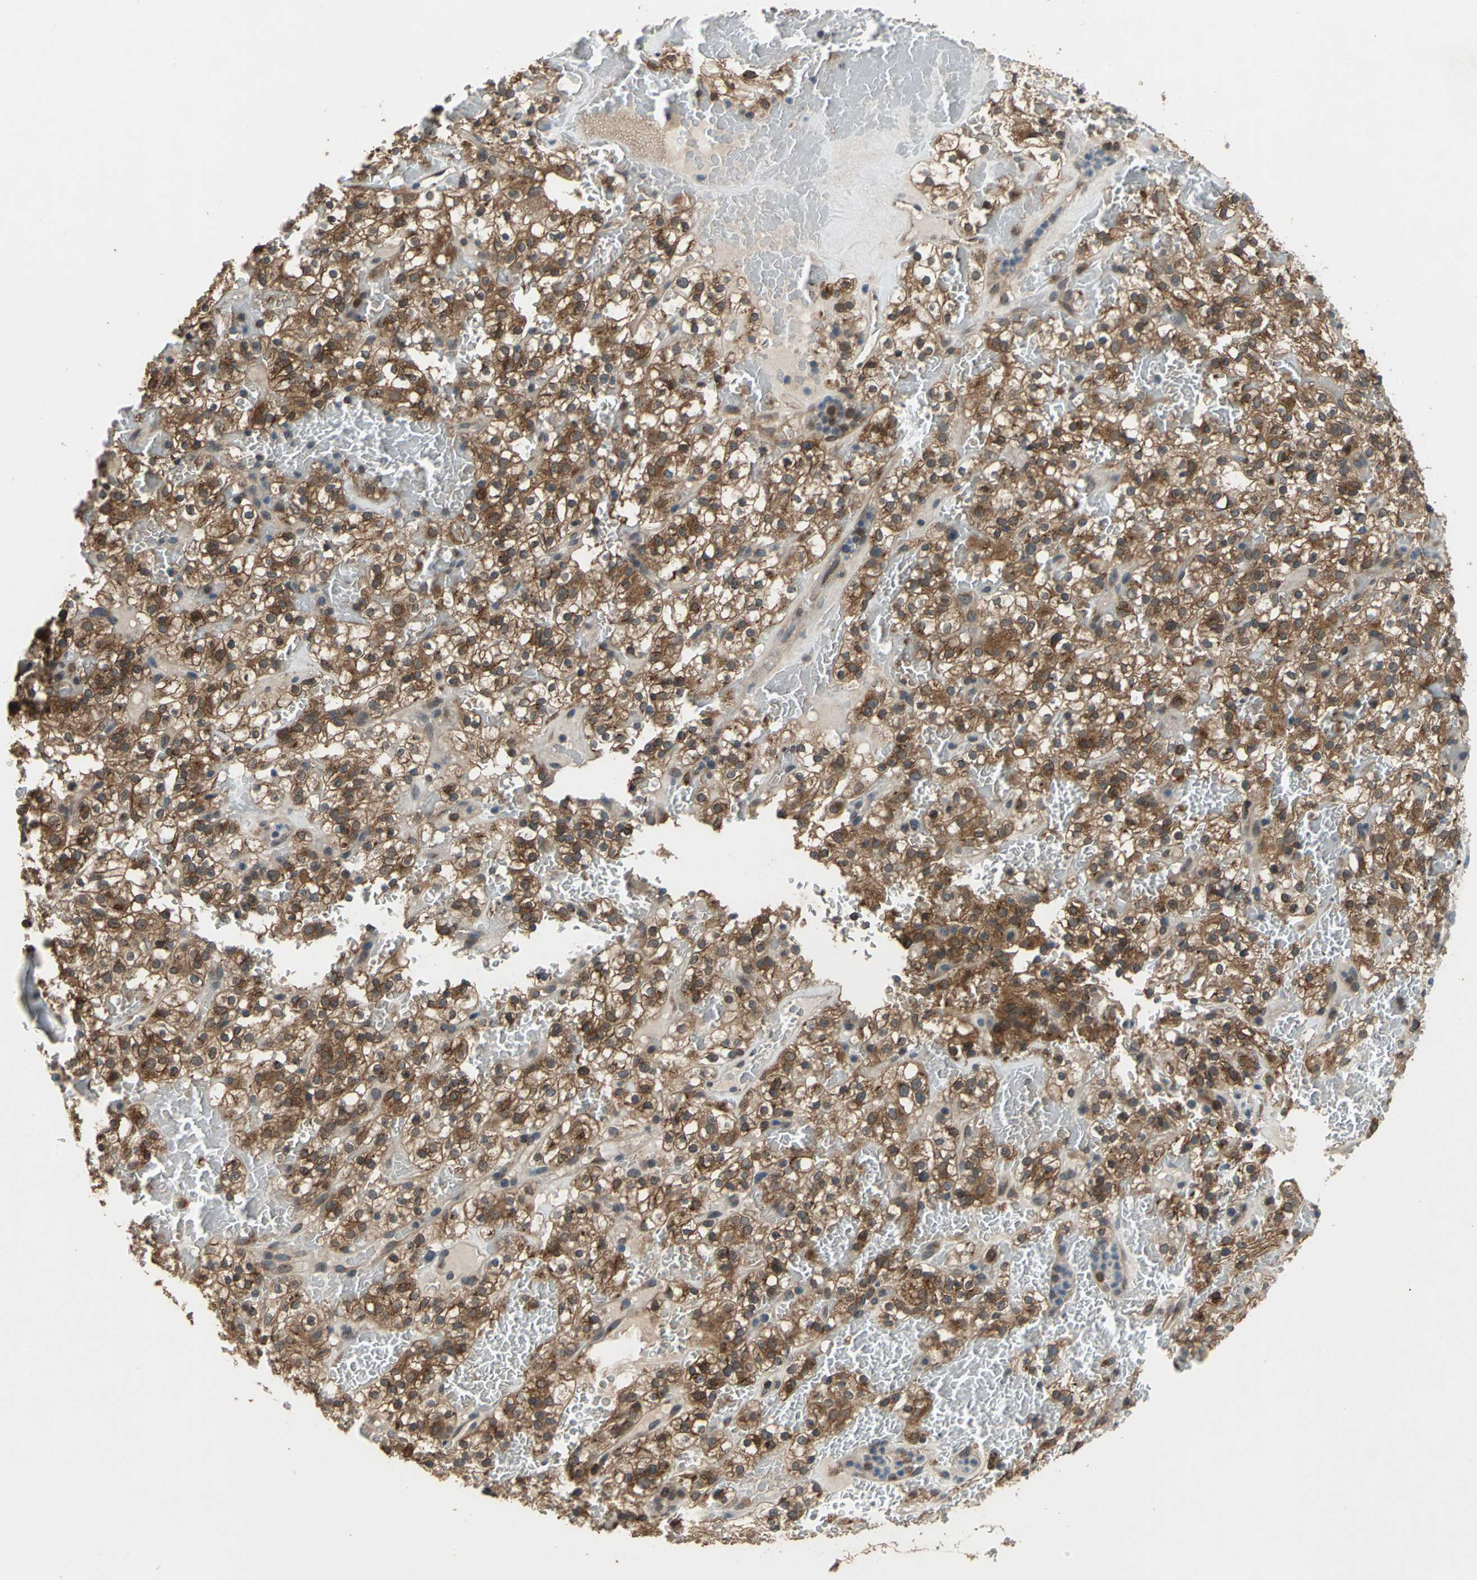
{"staining": {"intensity": "strong", "quantity": ">75%", "location": "cytoplasmic/membranous"}, "tissue": "renal cancer", "cell_type": "Tumor cells", "image_type": "cancer", "snomed": [{"axis": "morphology", "description": "Normal tissue, NOS"}, {"axis": "morphology", "description": "Adenocarcinoma, NOS"}, {"axis": "topography", "description": "Kidney"}], "caption": "Protein analysis of renal cancer (adenocarcinoma) tissue shows strong cytoplasmic/membranous staining in about >75% of tumor cells.", "gene": "NFKBIE", "patient": {"sex": "female", "age": 72}}